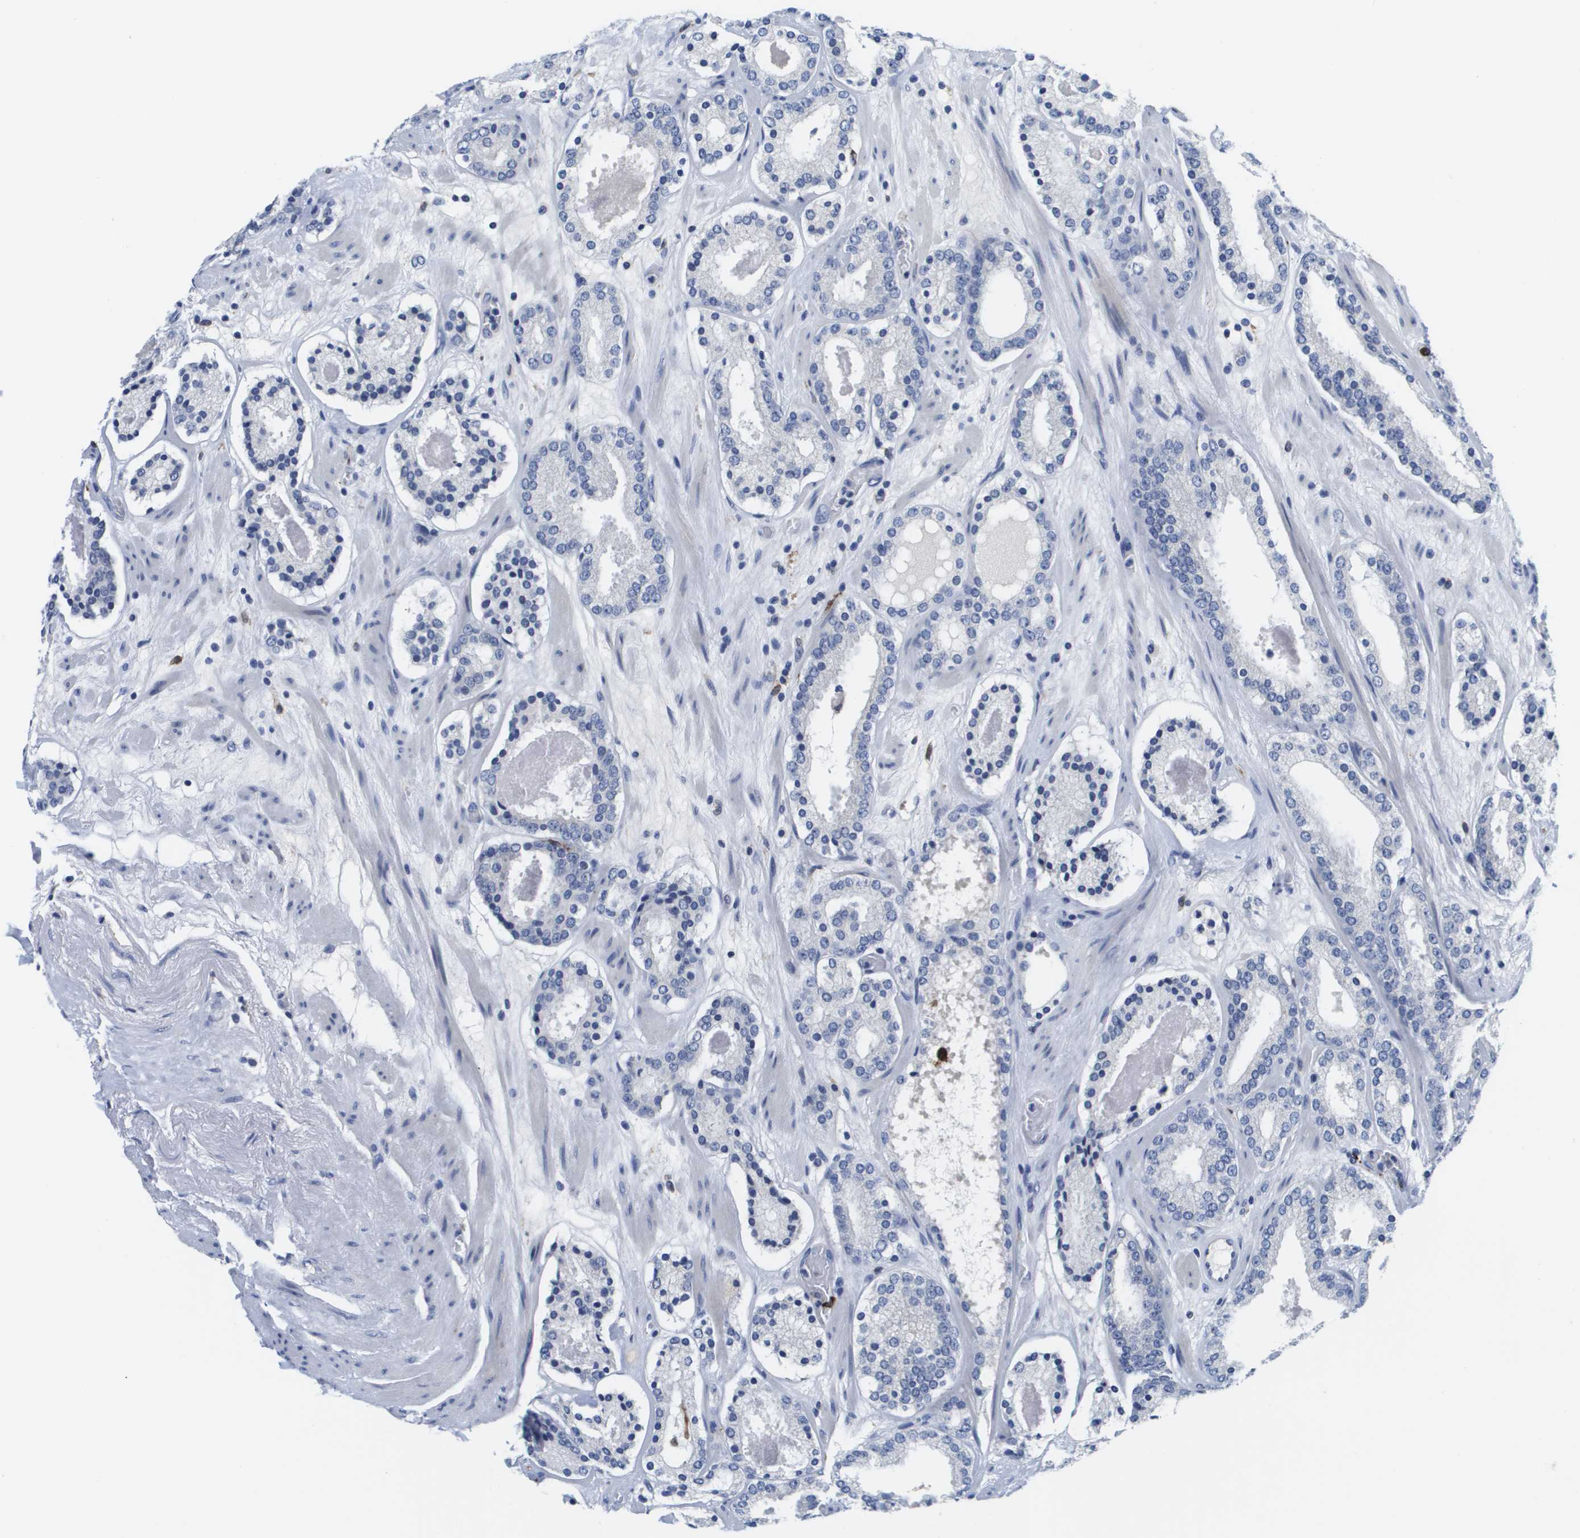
{"staining": {"intensity": "negative", "quantity": "none", "location": "none"}, "tissue": "prostate cancer", "cell_type": "Tumor cells", "image_type": "cancer", "snomed": [{"axis": "morphology", "description": "Adenocarcinoma, Low grade"}, {"axis": "topography", "description": "Prostate"}], "caption": "Immunohistochemistry image of neoplastic tissue: prostate adenocarcinoma (low-grade) stained with DAB shows no significant protein staining in tumor cells.", "gene": "HMOX1", "patient": {"sex": "male", "age": 69}}